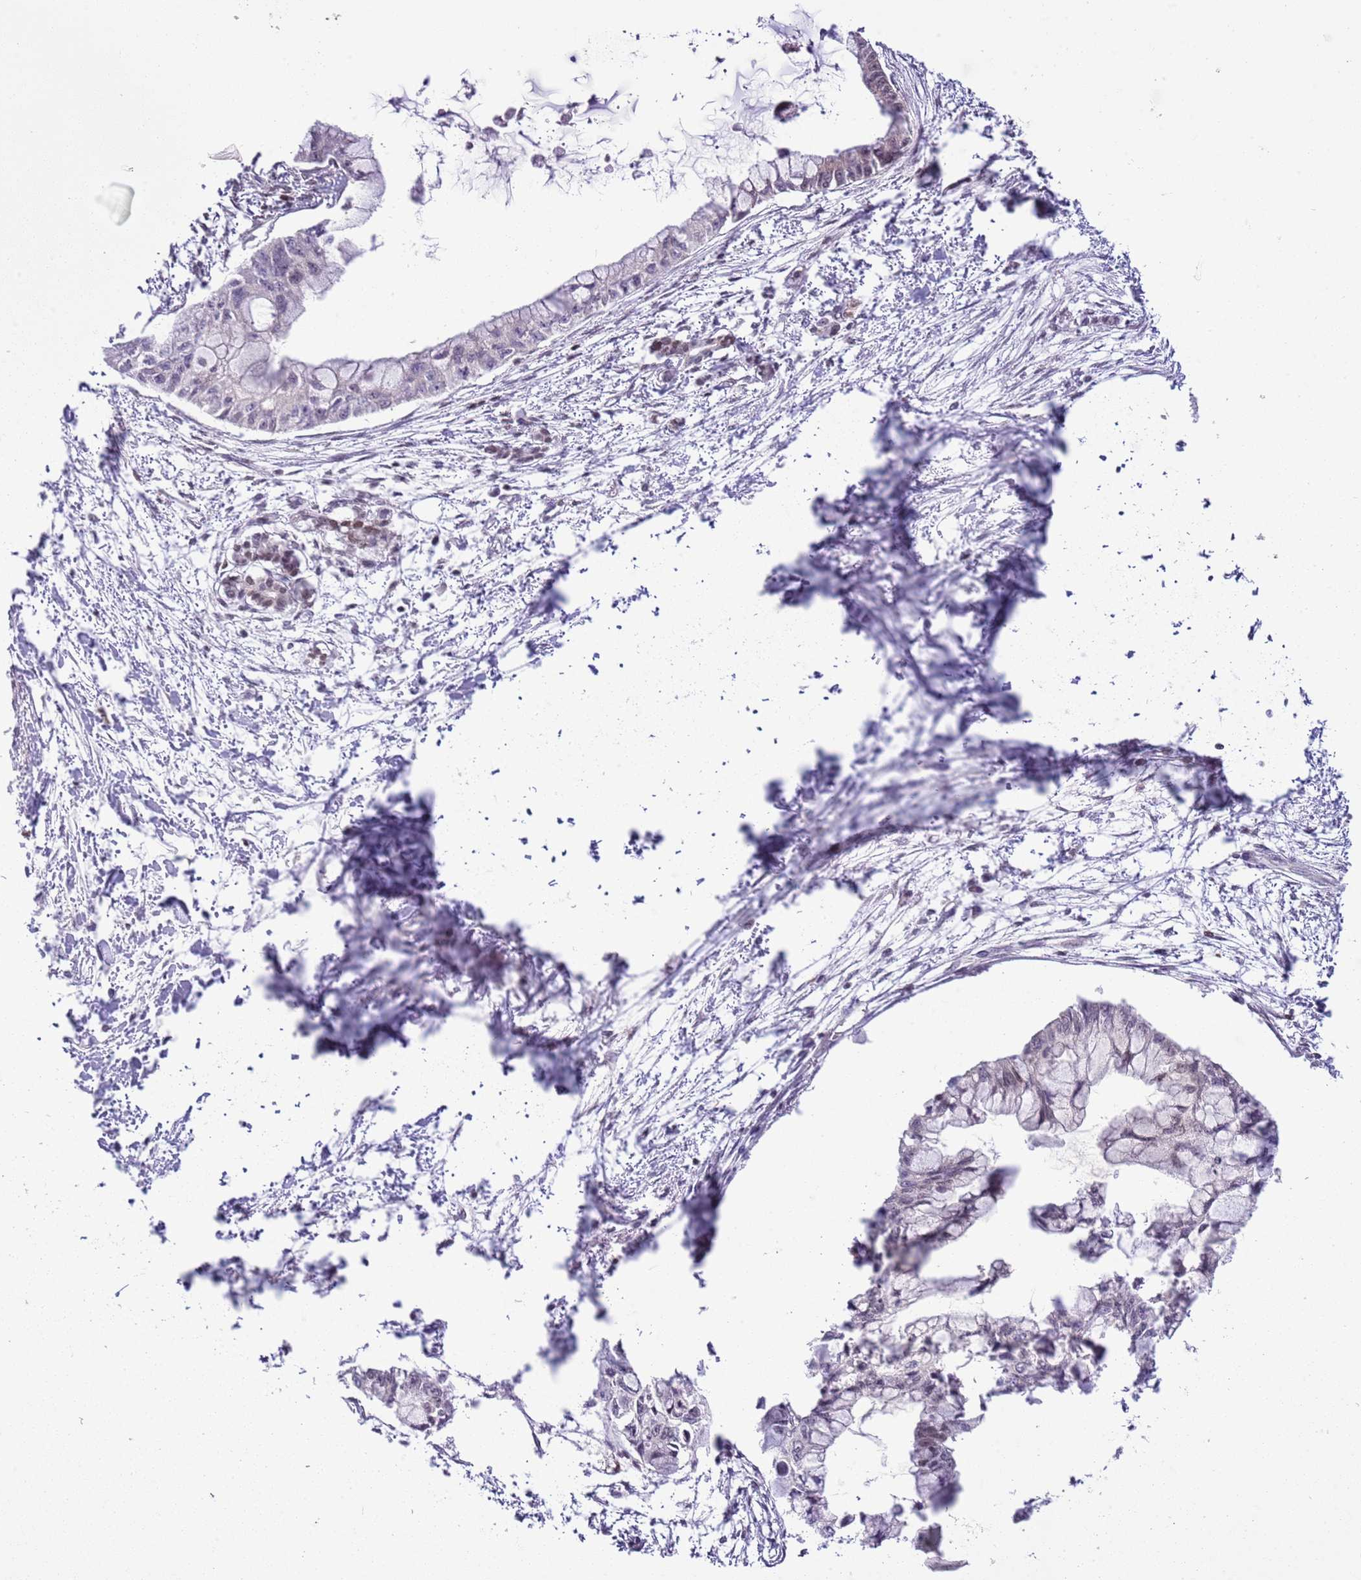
{"staining": {"intensity": "moderate", "quantity": "<25%", "location": "nuclear"}, "tissue": "pancreatic cancer", "cell_type": "Tumor cells", "image_type": "cancer", "snomed": [{"axis": "morphology", "description": "Adenocarcinoma, NOS"}, {"axis": "topography", "description": "Pancreas"}], "caption": "Adenocarcinoma (pancreatic) tissue reveals moderate nuclear staining in approximately <25% of tumor cells, visualized by immunohistochemistry. The staining was performed using DAB (3,3'-diaminobenzidine) to visualize the protein expression in brown, while the nuclei were stained in blue with hematoxylin (Magnification: 20x).", "gene": "SELENOH", "patient": {"sex": "male", "age": 48}}